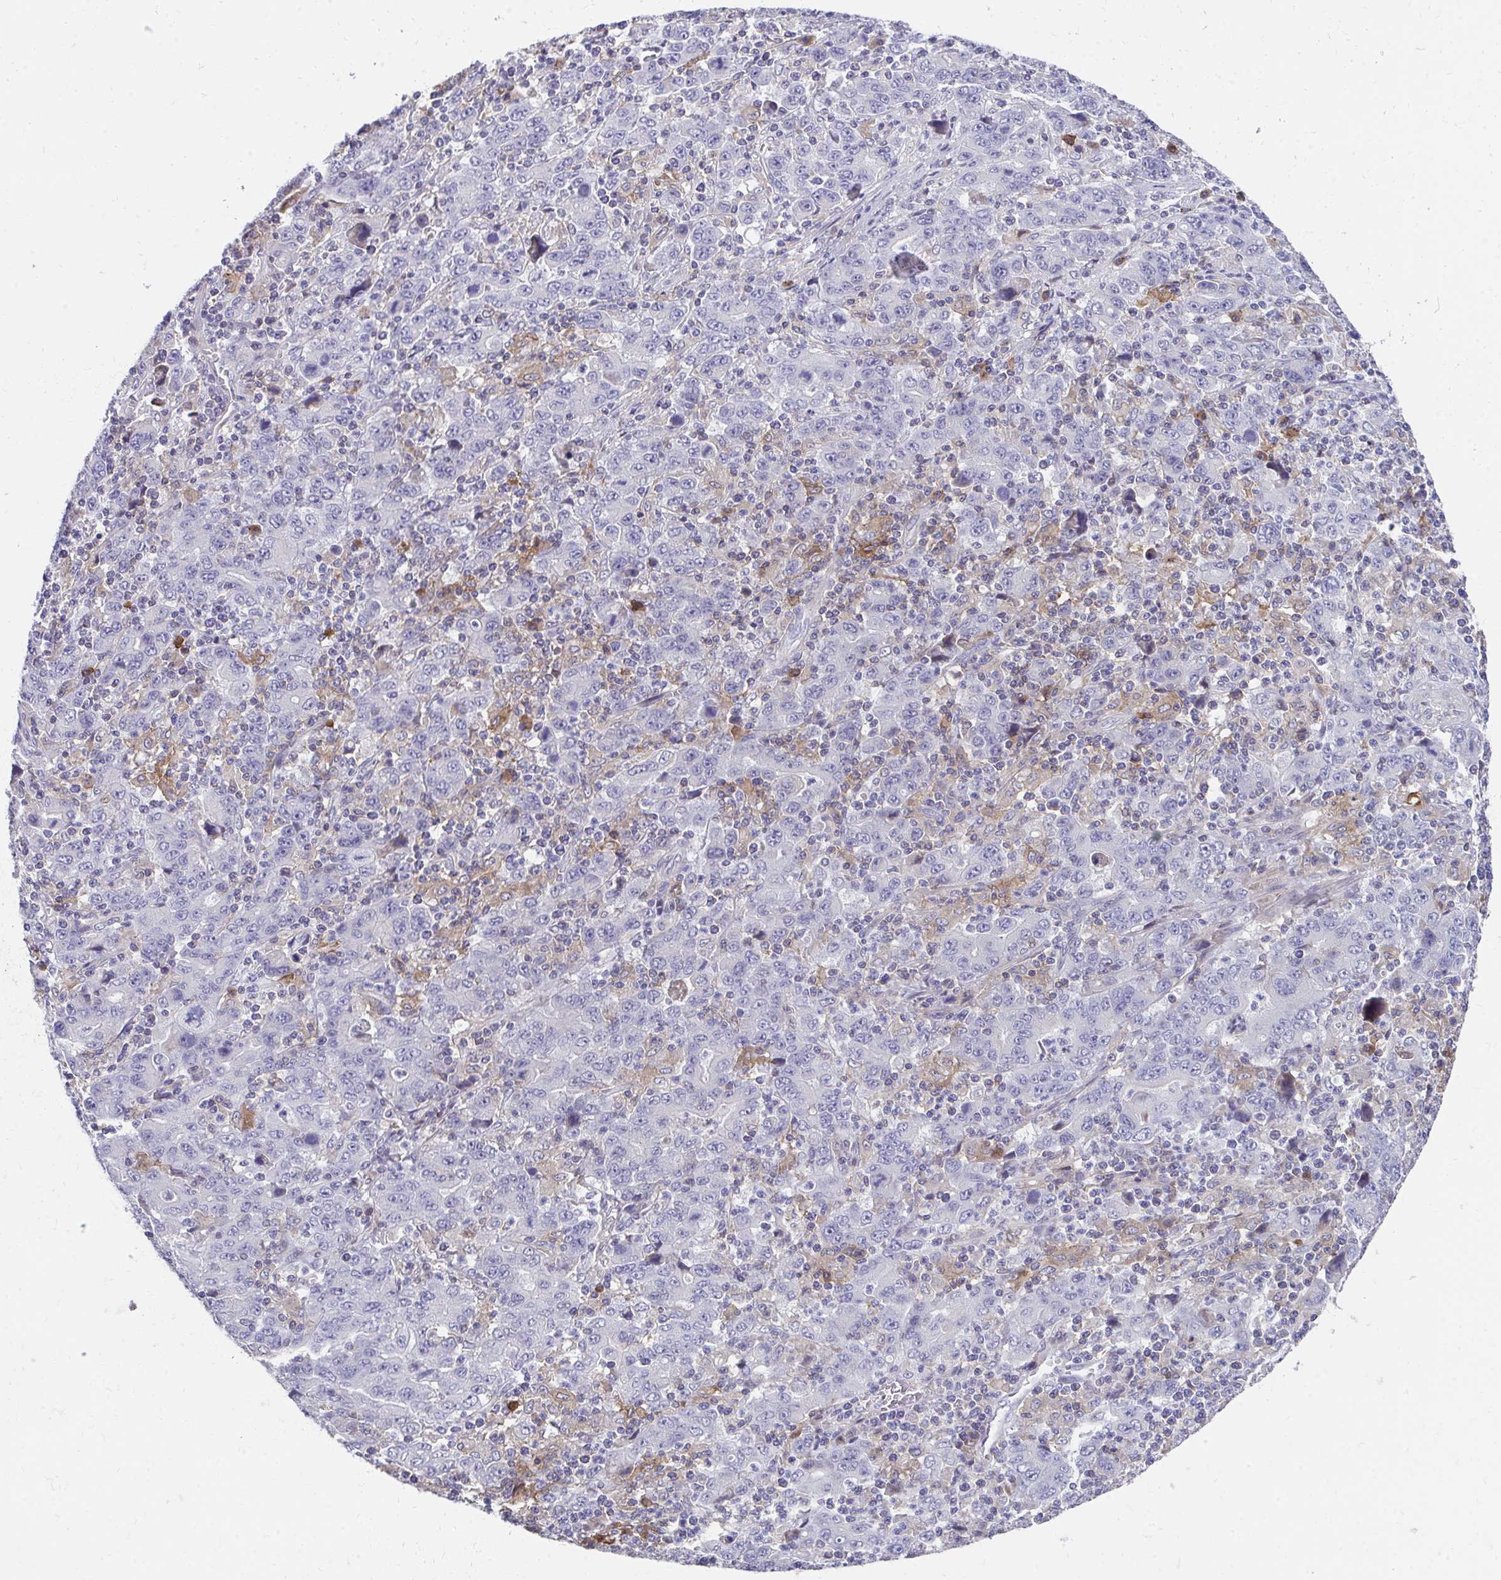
{"staining": {"intensity": "negative", "quantity": "none", "location": "none"}, "tissue": "stomach cancer", "cell_type": "Tumor cells", "image_type": "cancer", "snomed": [{"axis": "morphology", "description": "Adenocarcinoma, NOS"}, {"axis": "topography", "description": "Stomach, upper"}], "caption": "Histopathology image shows no protein staining in tumor cells of adenocarcinoma (stomach) tissue.", "gene": "SLAMF7", "patient": {"sex": "male", "age": 69}}